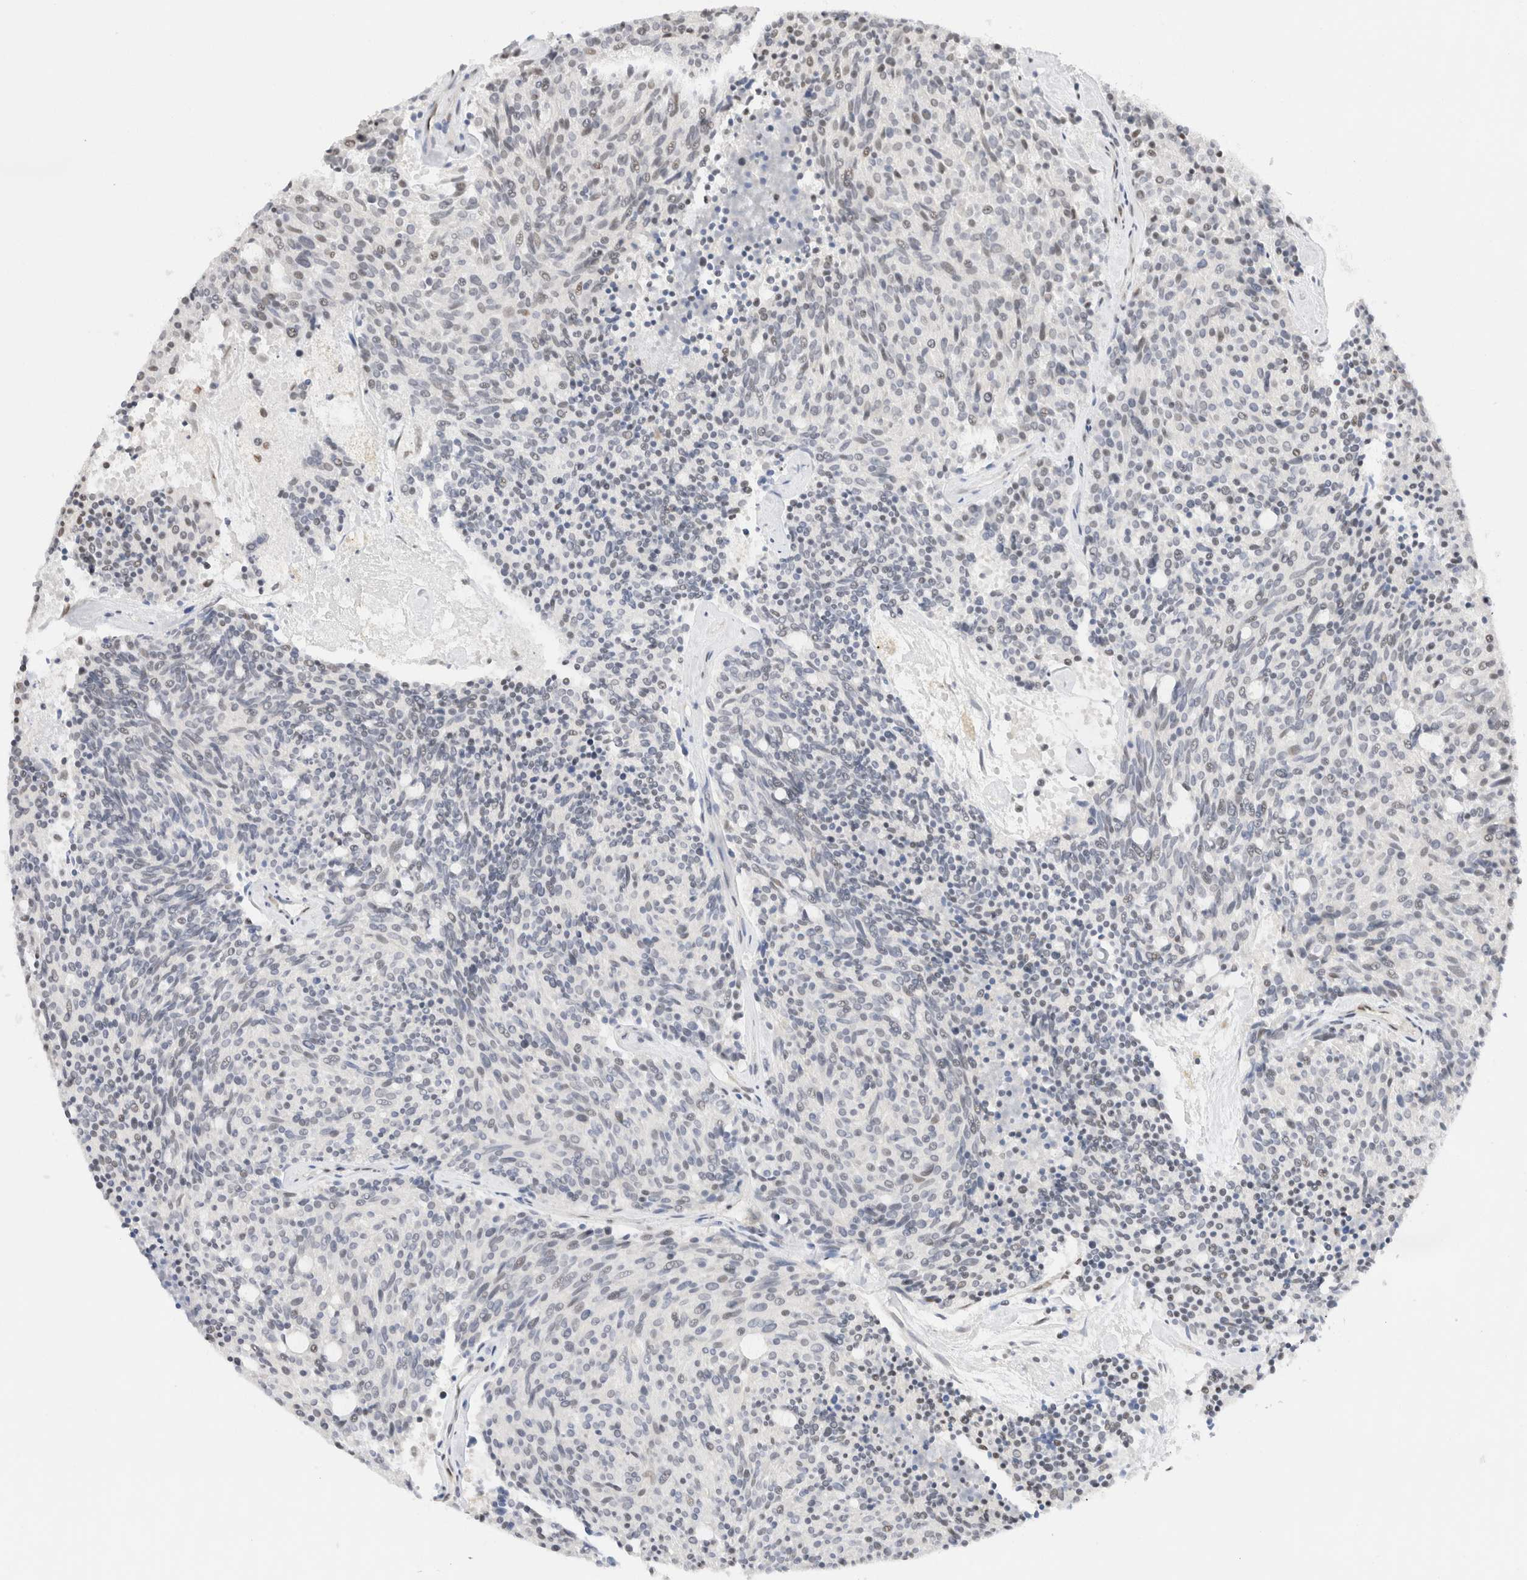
{"staining": {"intensity": "negative", "quantity": "none", "location": "none"}, "tissue": "carcinoid", "cell_type": "Tumor cells", "image_type": "cancer", "snomed": [{"axis": "morphology", "description": "Carcinoid, malignant, NOS"}, {"axis": "topography", "description": "Pancreas"}], "caption": "High power microscopy photomicrograph of an IHC histopathology image of carcinoid (malignant), revealing no significant positivity in tumor cells. (DAB immunohistochemistry, high magnification).", "gene": "SUPT3H", "patient": {"sex": "female", "age": 54}}